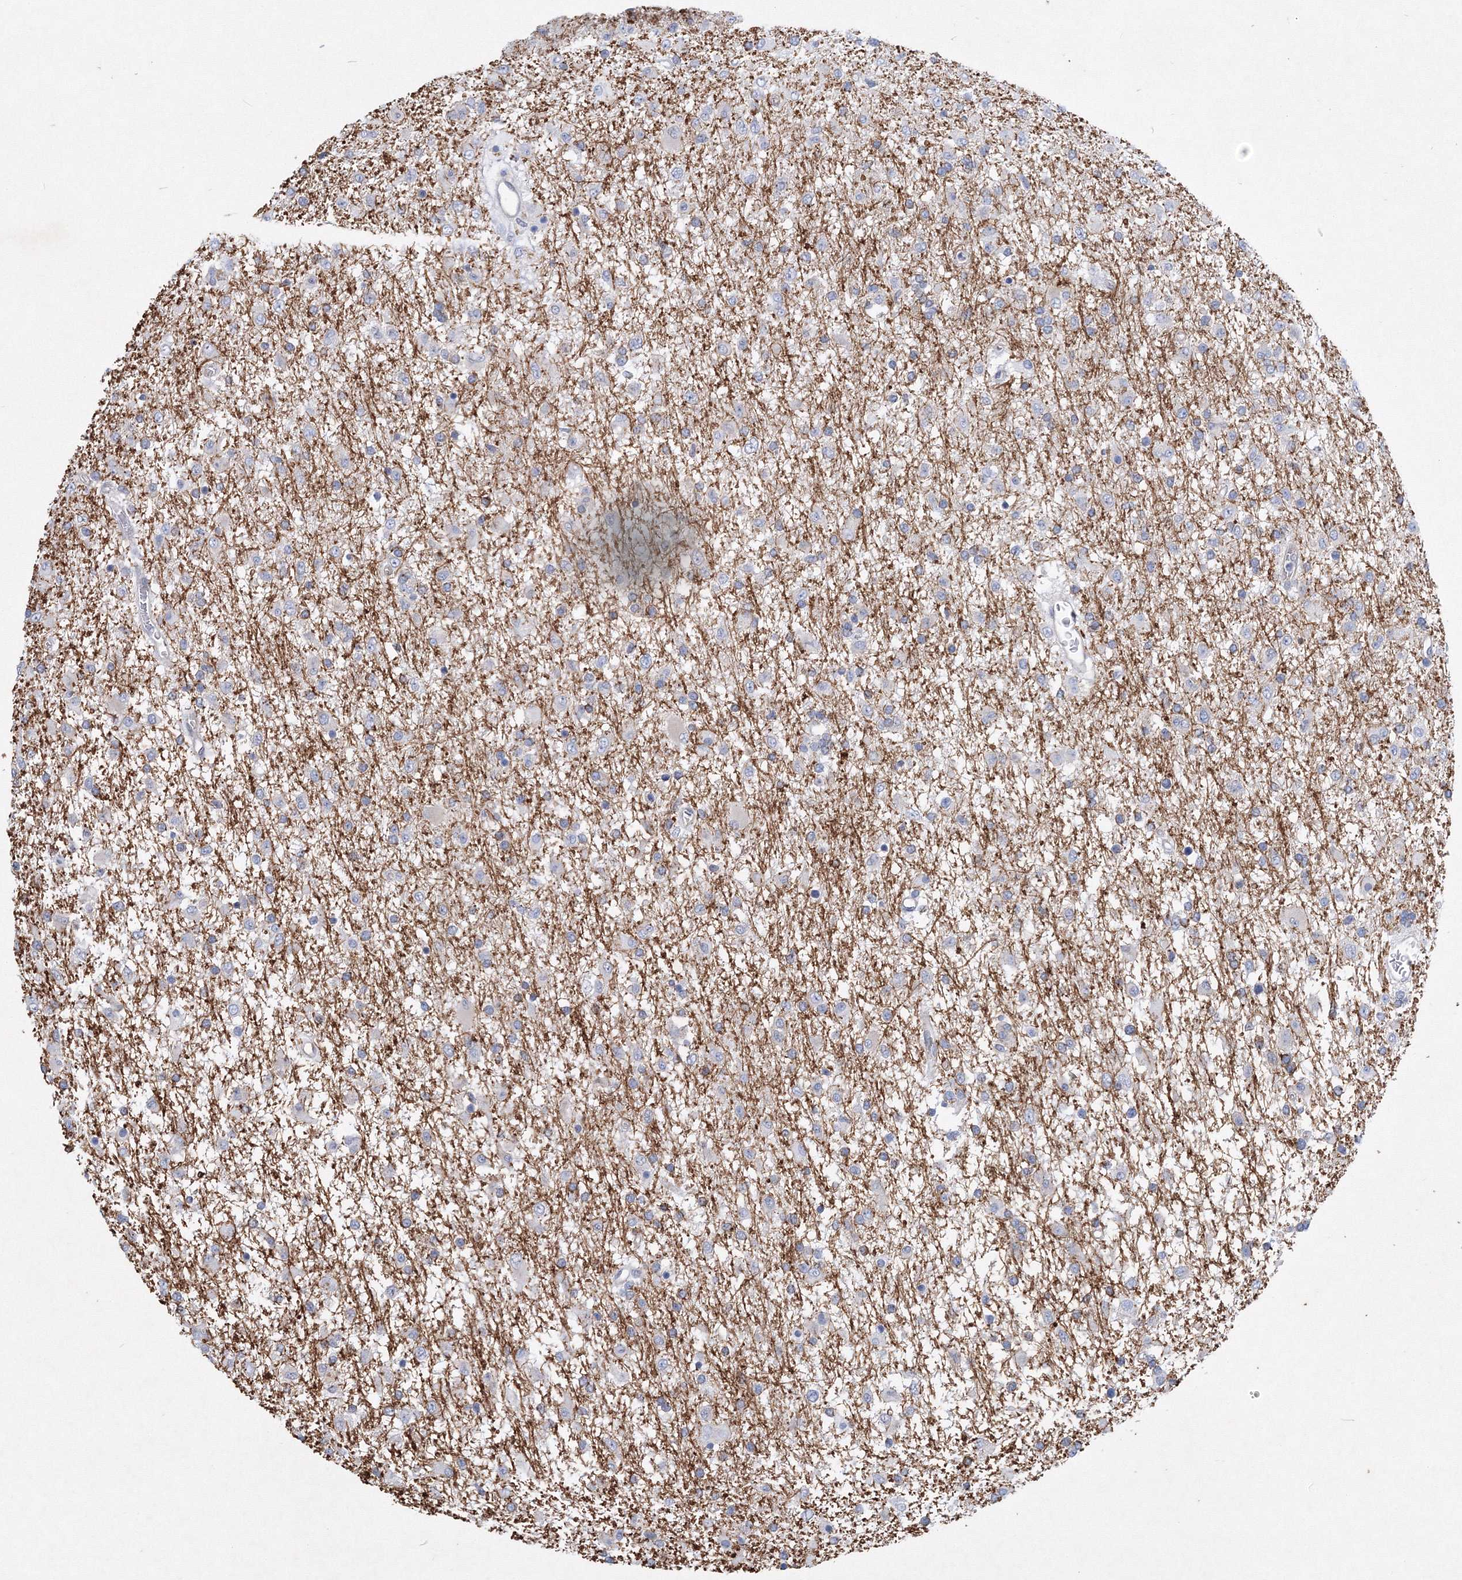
{"staining": {"intensity": "negative", "quantity": "none", "location": "none"}, "tissue": "glioma", "cell_type": "Tumor cells", "image_type": "cancer", "snomed": [{"axis": "morphology", "description": "Glioma, malignant, Low grade"}, {"axis": "topography", "description": "Brain"}], "caption": "A high-resolution histopathology image shows immunohistochemistry staining of low-grade glioma (malignant), which displays no significant expression in tumor cells.", "gene": "TANC1", "patient": {"sex": "male", "age": 65}}